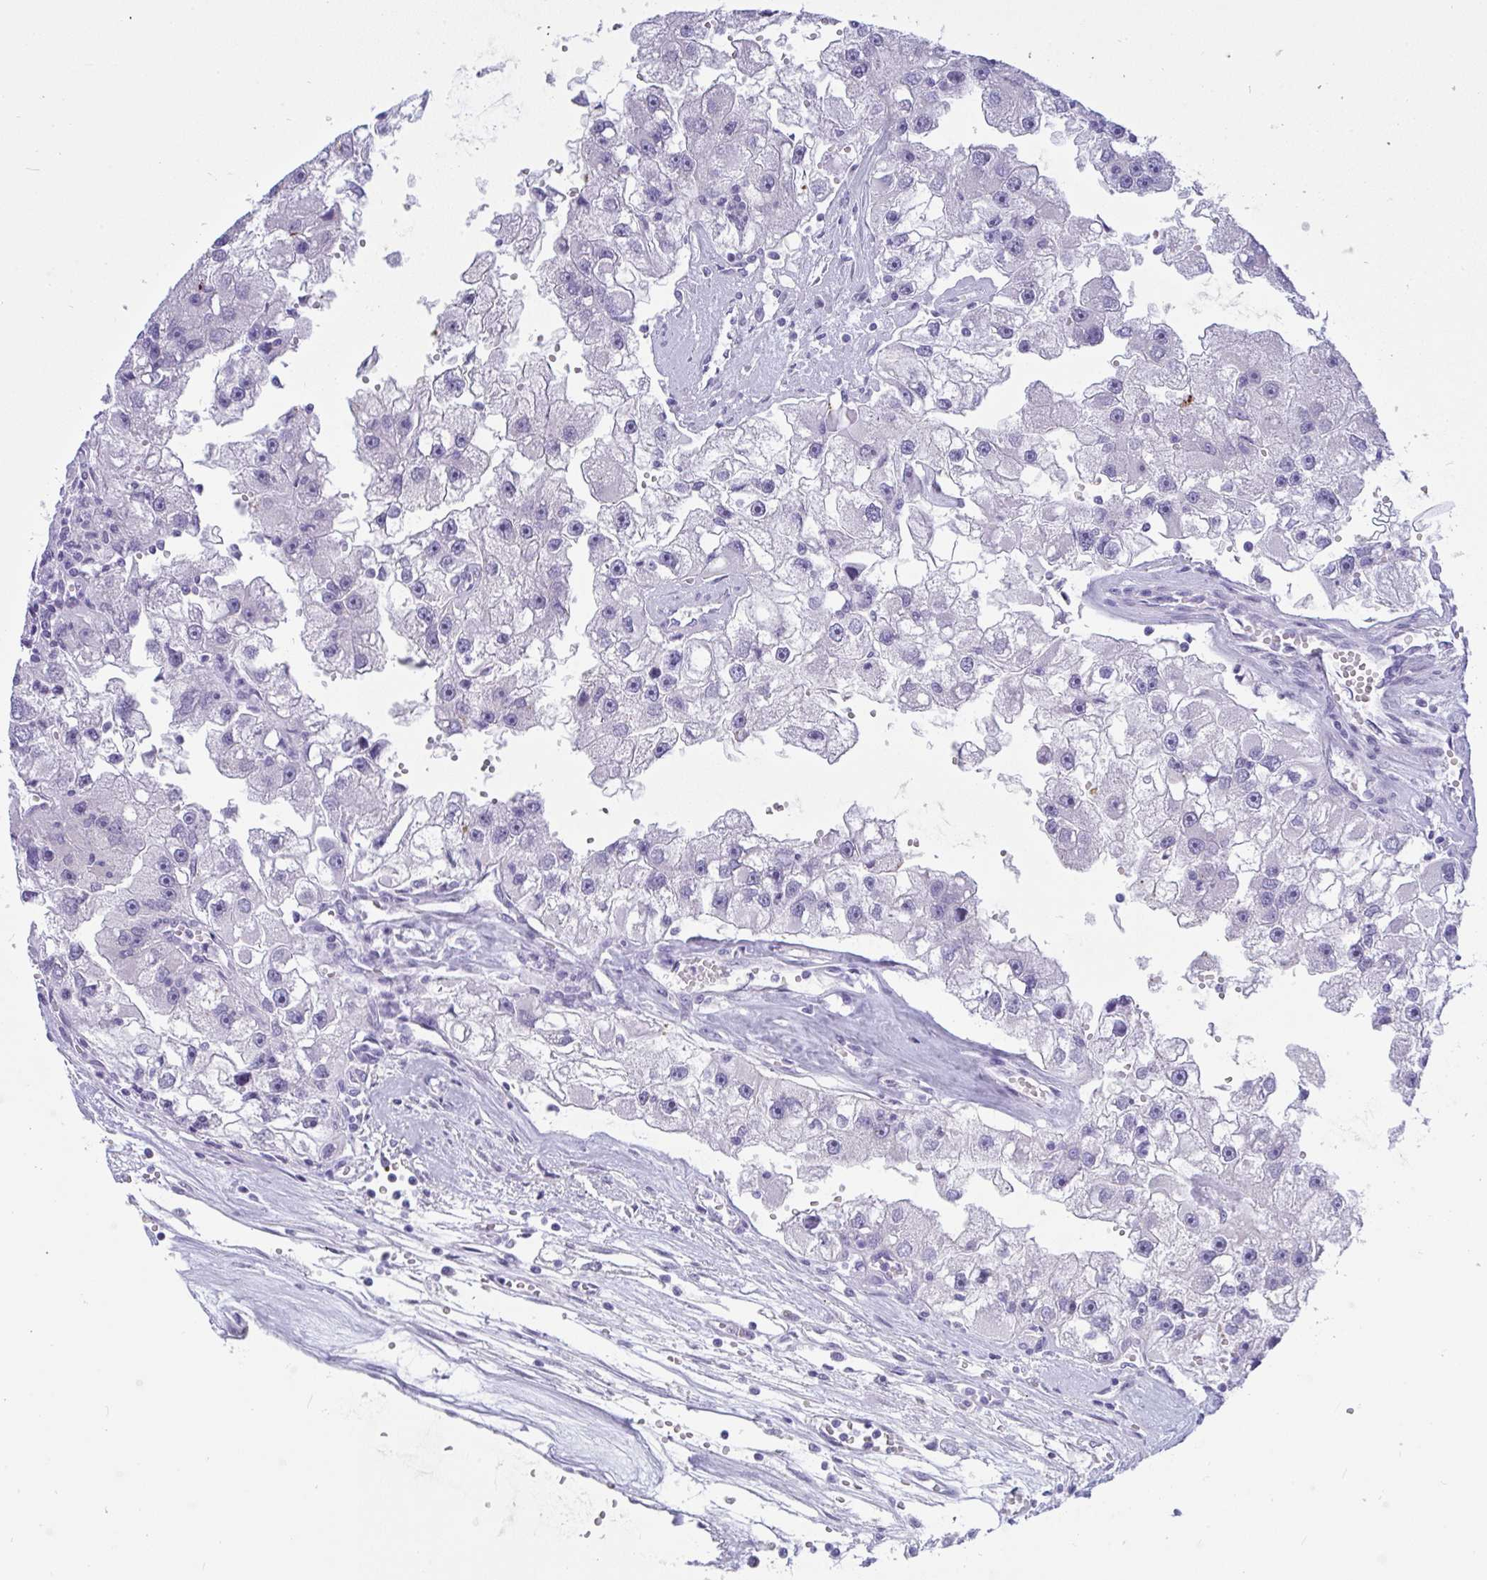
{"staining": {"intensity": "negative", "quantity": "none", "location": "none"}, "tissue": "renal cancer", "cell_type": "Tumor cells", "image_type": "cancer", "snomed": [{"axis": "morphology", "description": "Adenocarcinoma, NOS"}, {"axis": "topography", "description": "Kidney"}], "caption": "The micrograph reveals no staining of tumor cells in renal cancer (adenocarcinoma).", "gene": "PRDM9", "patient": {"sex": "male", "age": 63}}